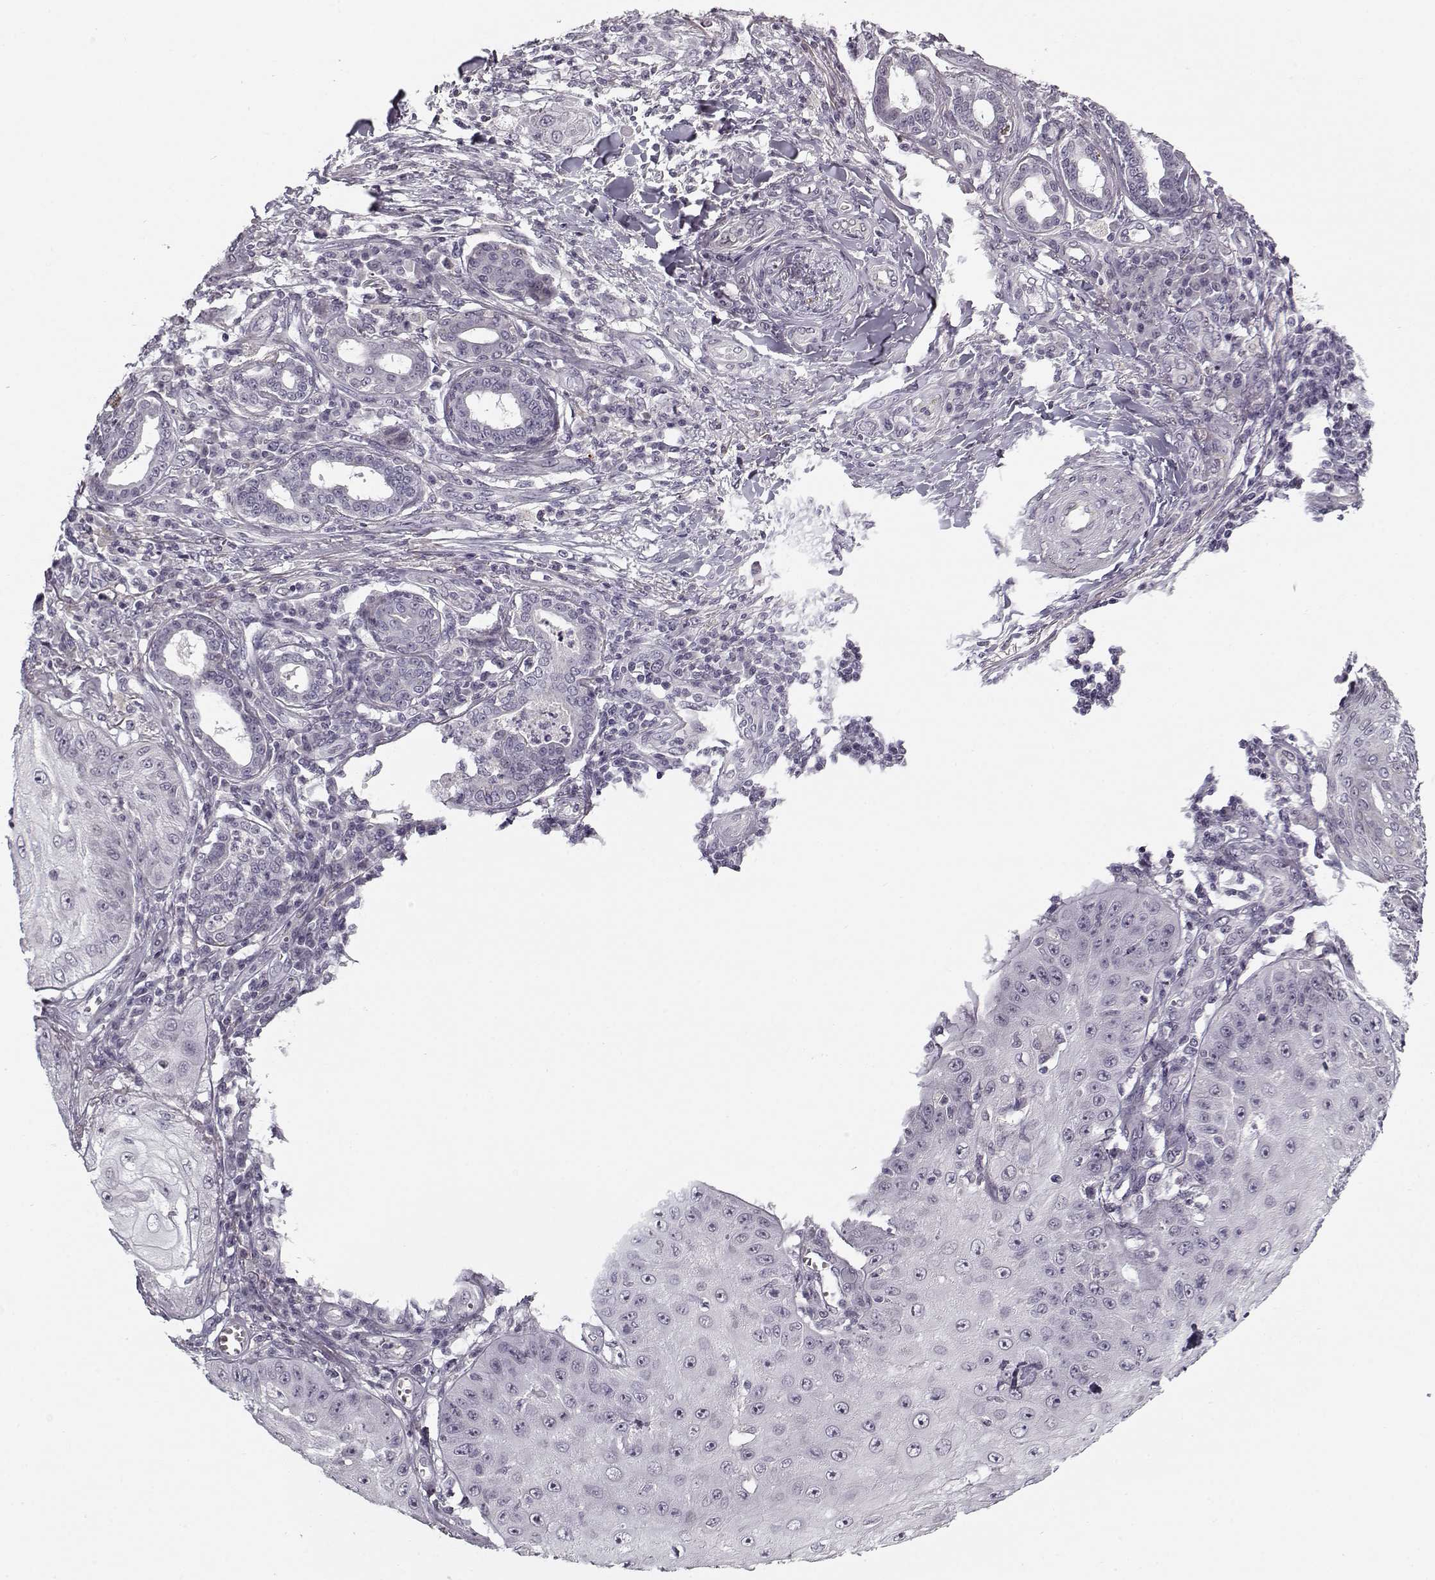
{"staining": {"intensity": "negative", "quantity": "none", "location": "none"}, "tissue": "skin cancer", "cell_type": "Tumor cells", "image_type": "cancer", "snomed": [{"axis": "morphology", "description": "Squamous cell carcinoma, NOS"}, {"axis": "topography", "description": "Skin"}], "caption": "Tumor cells show no significant protein expression in squamous cell carcinoma (skin).", "gene": "SNCA", "patient": {"sex": "male", "age": 70}}